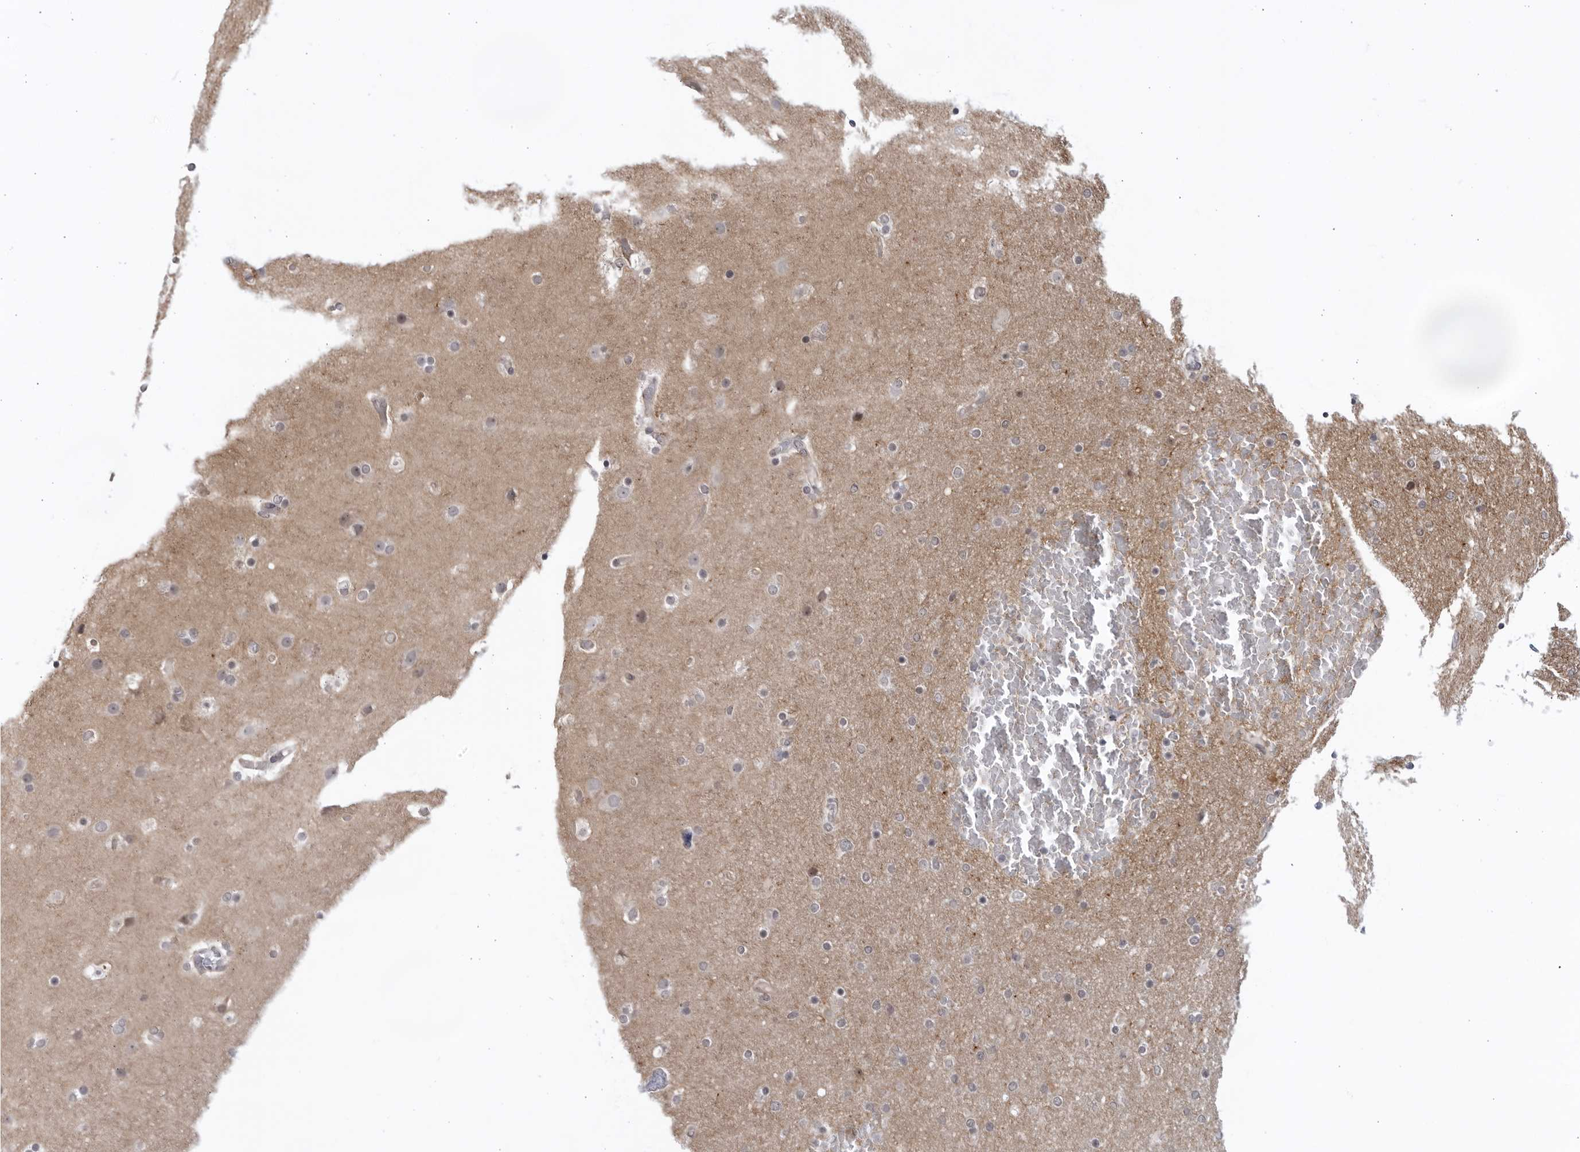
{"staining": {"intensity": "negative", "quantity": "none", "location": "none"}, "tissue": "glioma", "cell_type": "Tumor cells", "image_type": "cancer", "snomed": [{"axis": "morphology", "description": "Glioma, malignant, High grade"}, {"axis": "topography", "description": "Cerebral cortex"}], "caption": "This is a image of IHC staining of malignant glioma (high-grade), which shows no positivity in tumor cells.", "gene": "ITGB3BP", "patient": {"sex": "female", "age": 36}}